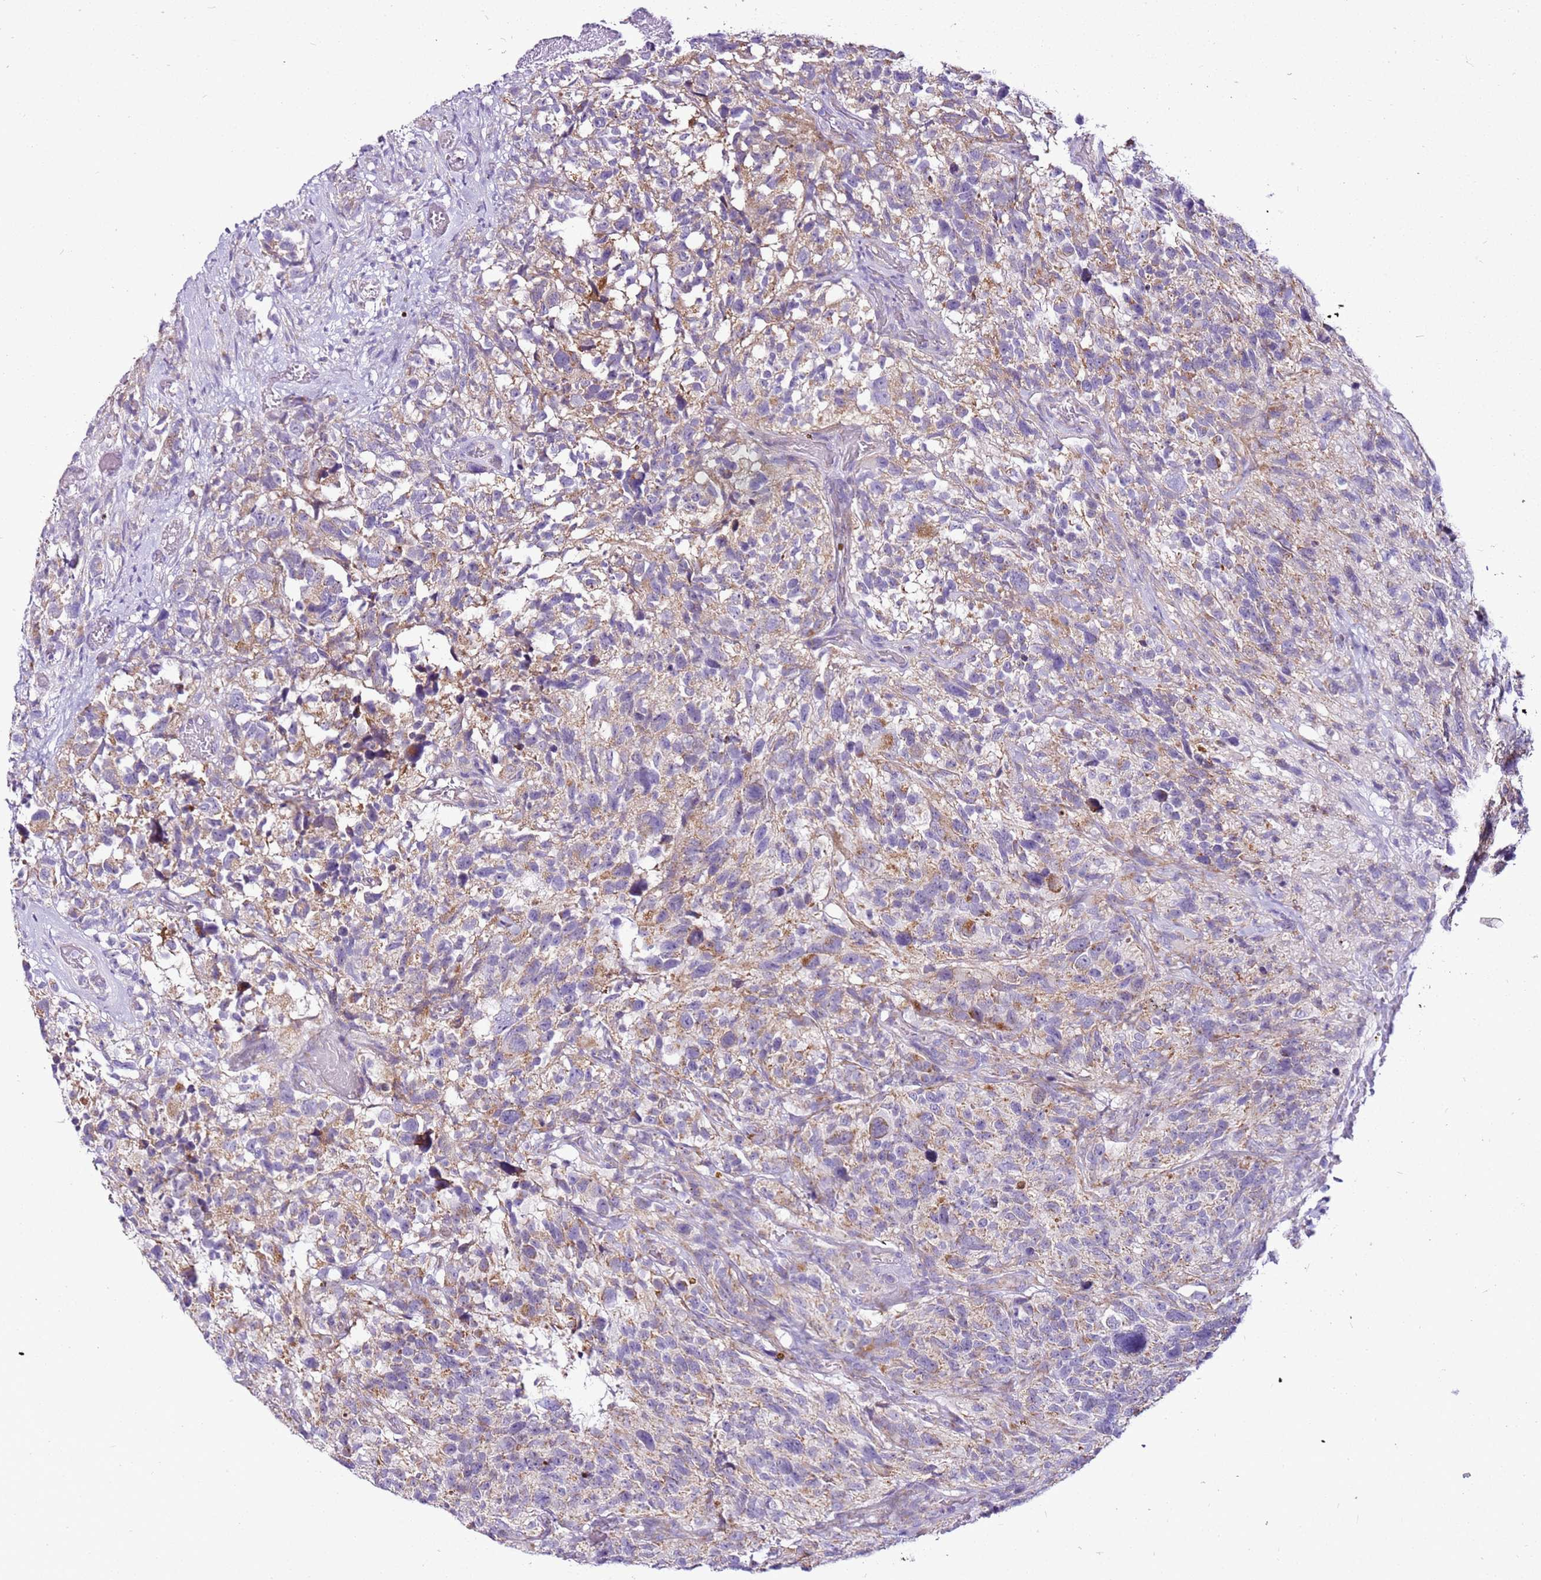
{"staining": {"intensity": "weak", "quantity": "25%-75%", "location": "cytoplasmic/membranous"}, "tissue": "glioma", "cell_type": "Tumor cells", "image_type": "cancer", "snomed": [{"axis": "morphology", "description": "Glioma, malignant, High grade"}, {"axis": "topography", "description": "Brain"}], "caption": "Immunohistochemical staining of human malignant glioma (high-grade) demonstrates low levels of weak cytoplasmic/membranous protein expression in approximately 25%-75% of tumor cells.", "gene": "MRPL36", "patient": {"sex": "male", "age": 69}}